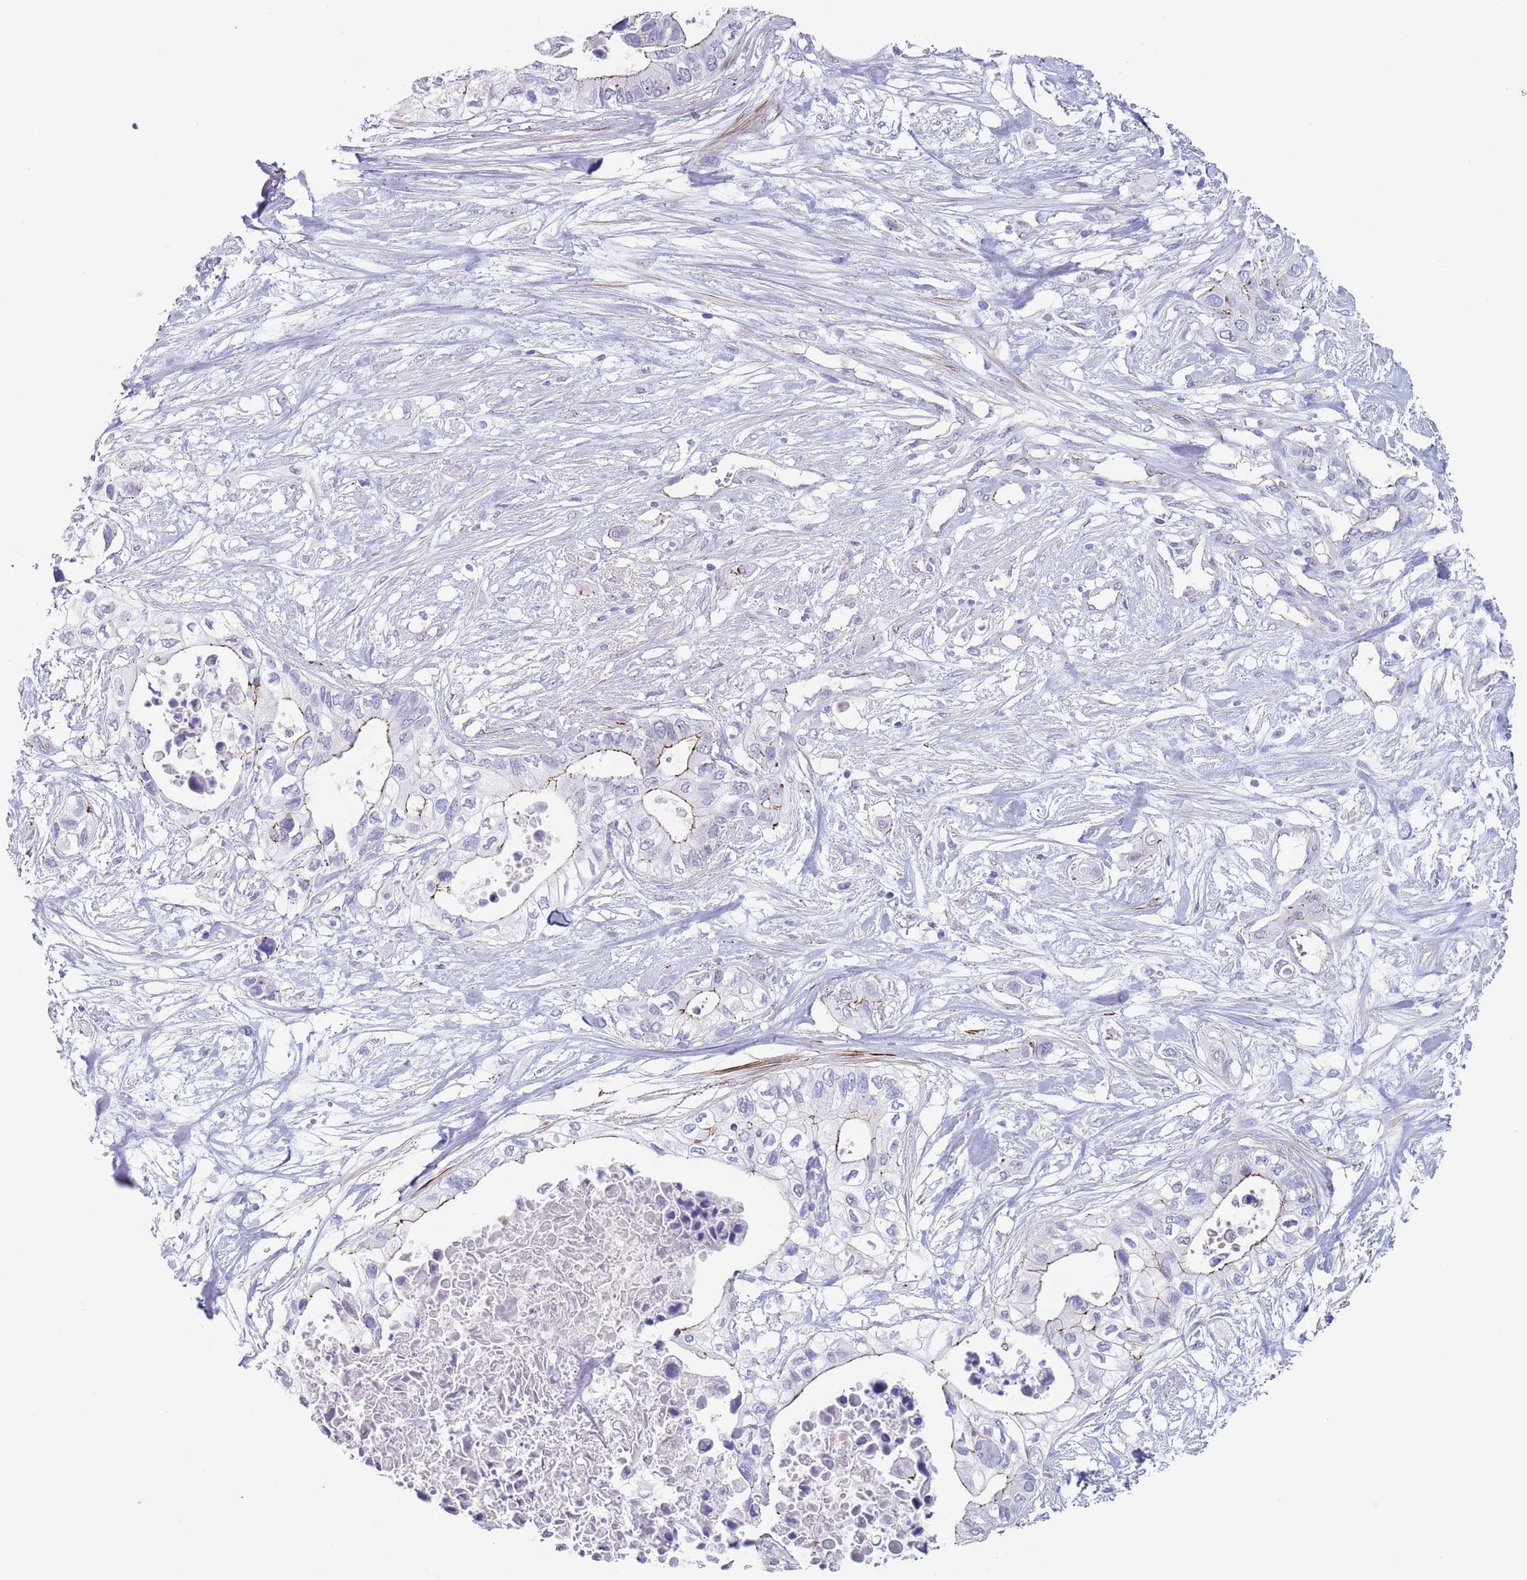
{"staining": {"intensity": "negative", "quantity": "none", "location": "none"}, "tissue": "pancreatic cancer", "cell_type": "Tumor cells", "image_type": "cancer", "snomed": [{"axis": "morphology", "description": "Adenocarcinoma, NOS"}, {"axis": "topography", "description": "Pancreas"}], "caption": "Tumor cells show no significant protein staining in pancreatic cancer.", "gene": "OR5A2", "patient": {"sex": "female", "age": 63}}